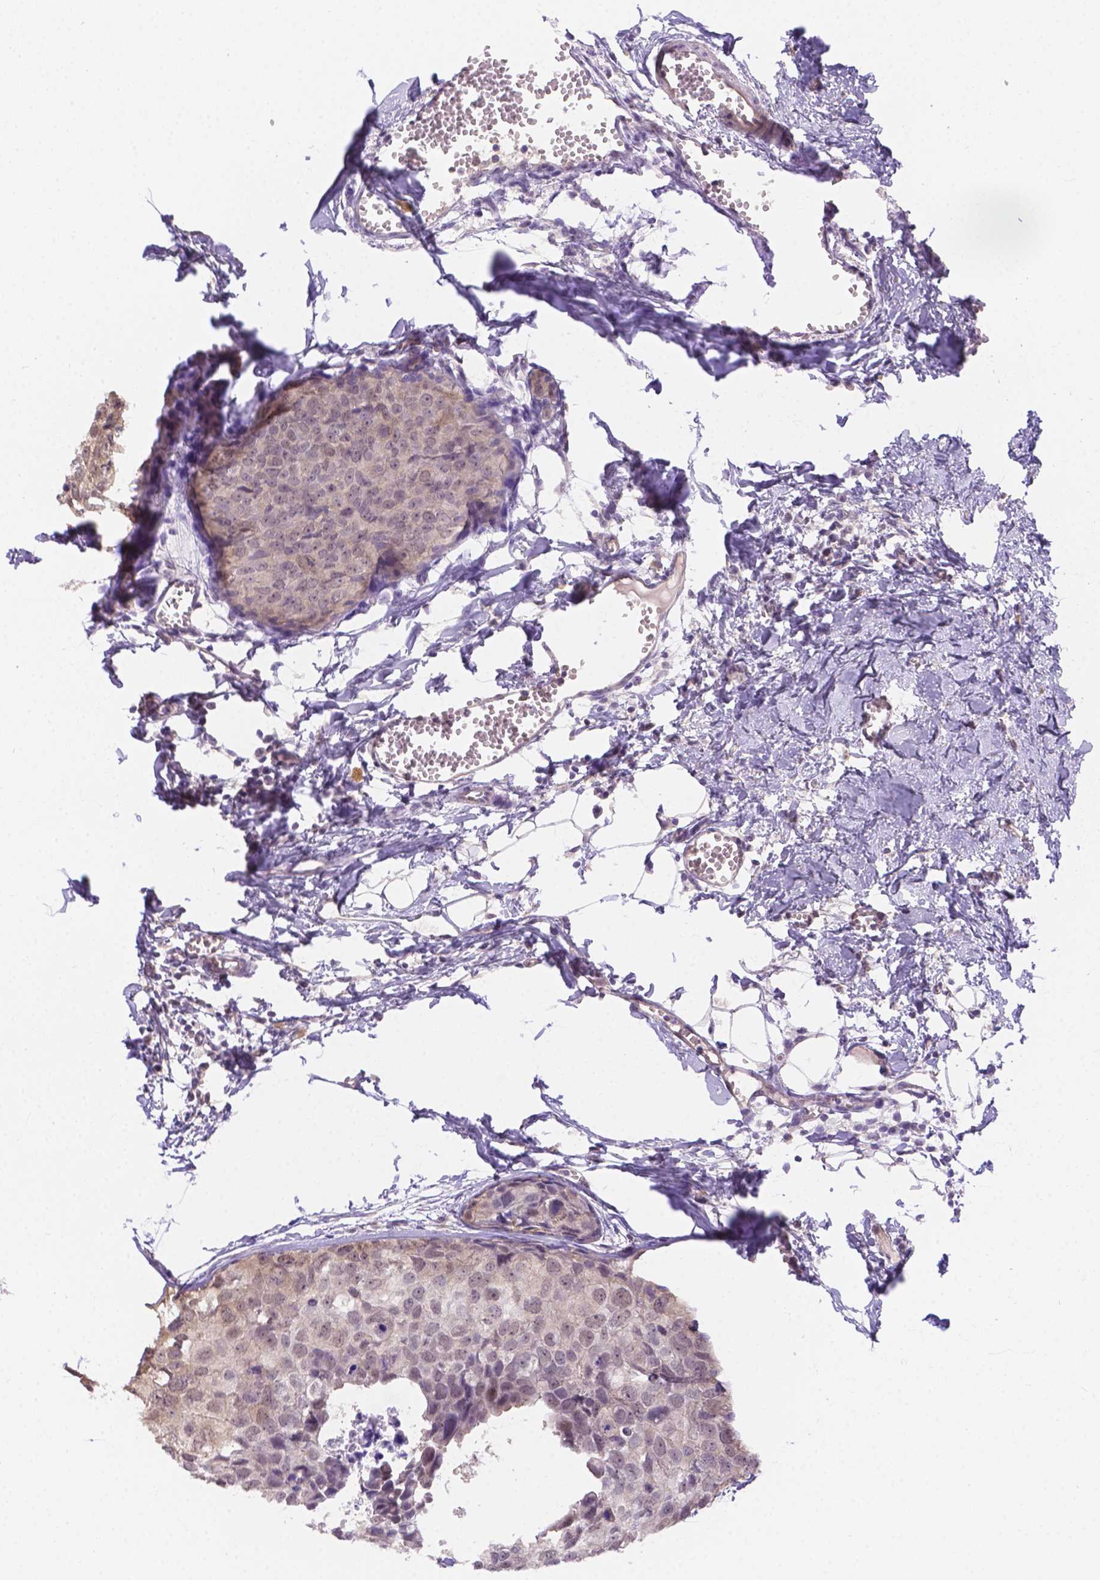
{"staining": {"intensity": "negative", "quantity": "none", "location": "none"}, "tissue": "breast cancer", "cell_type": "Tumor cells", "image_type": "cancer", "snomed": [{"axis": "morphology", "description": "Duct carcinoma"}, {"axis": "topography", "description": "Breast"}], "caption": "Immunohistochemical staining of human breast cancer demonstrates no significant expression in tumor cells. The staining was performed using DAB (3,3'-diaminobenzidine) to visualize the protein expression in brown, while the nuclei were stained in blue with hematoxylin (Magnification: 20x).", "gene": "NXPE2", "patient": {"sex": "female", "age": 38}}